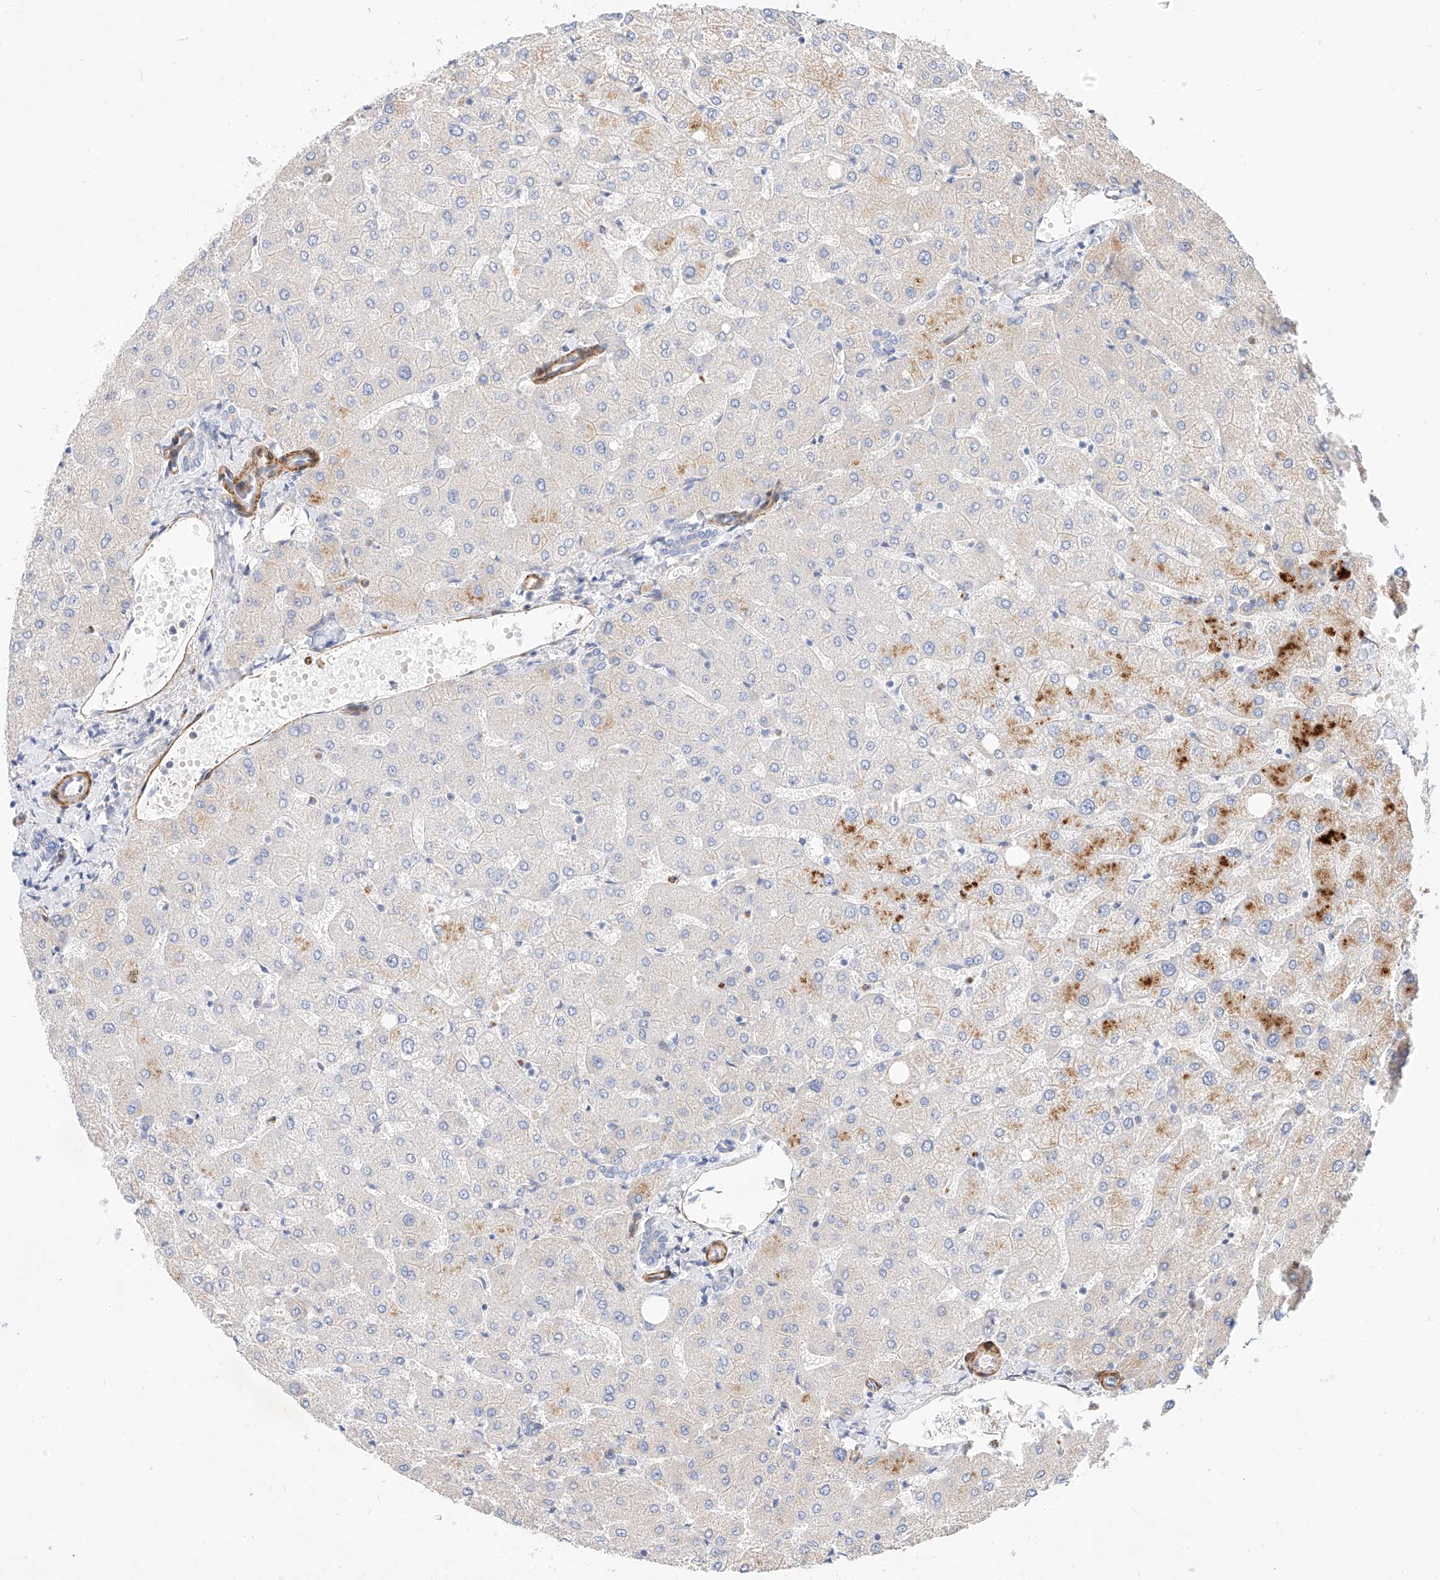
{"staining": {"intensity": "negative", "quantity": "none", "location": "none"}, "tissue": "liver", "cell_type": "Cholangiocytes", "image_type": "normal", "snomed": [{"axis": "morphology", "description": "Normal tissue, NOS"}, {"axis": "topography", "description": "Liver"}], "caption": "IHC micrograph of unremarkable human liver stained for a protein (brown), which reveals no expression in cholangiocytes.", "gene": "KCNH5", "patient": {"sex": "female", "age": 54}}